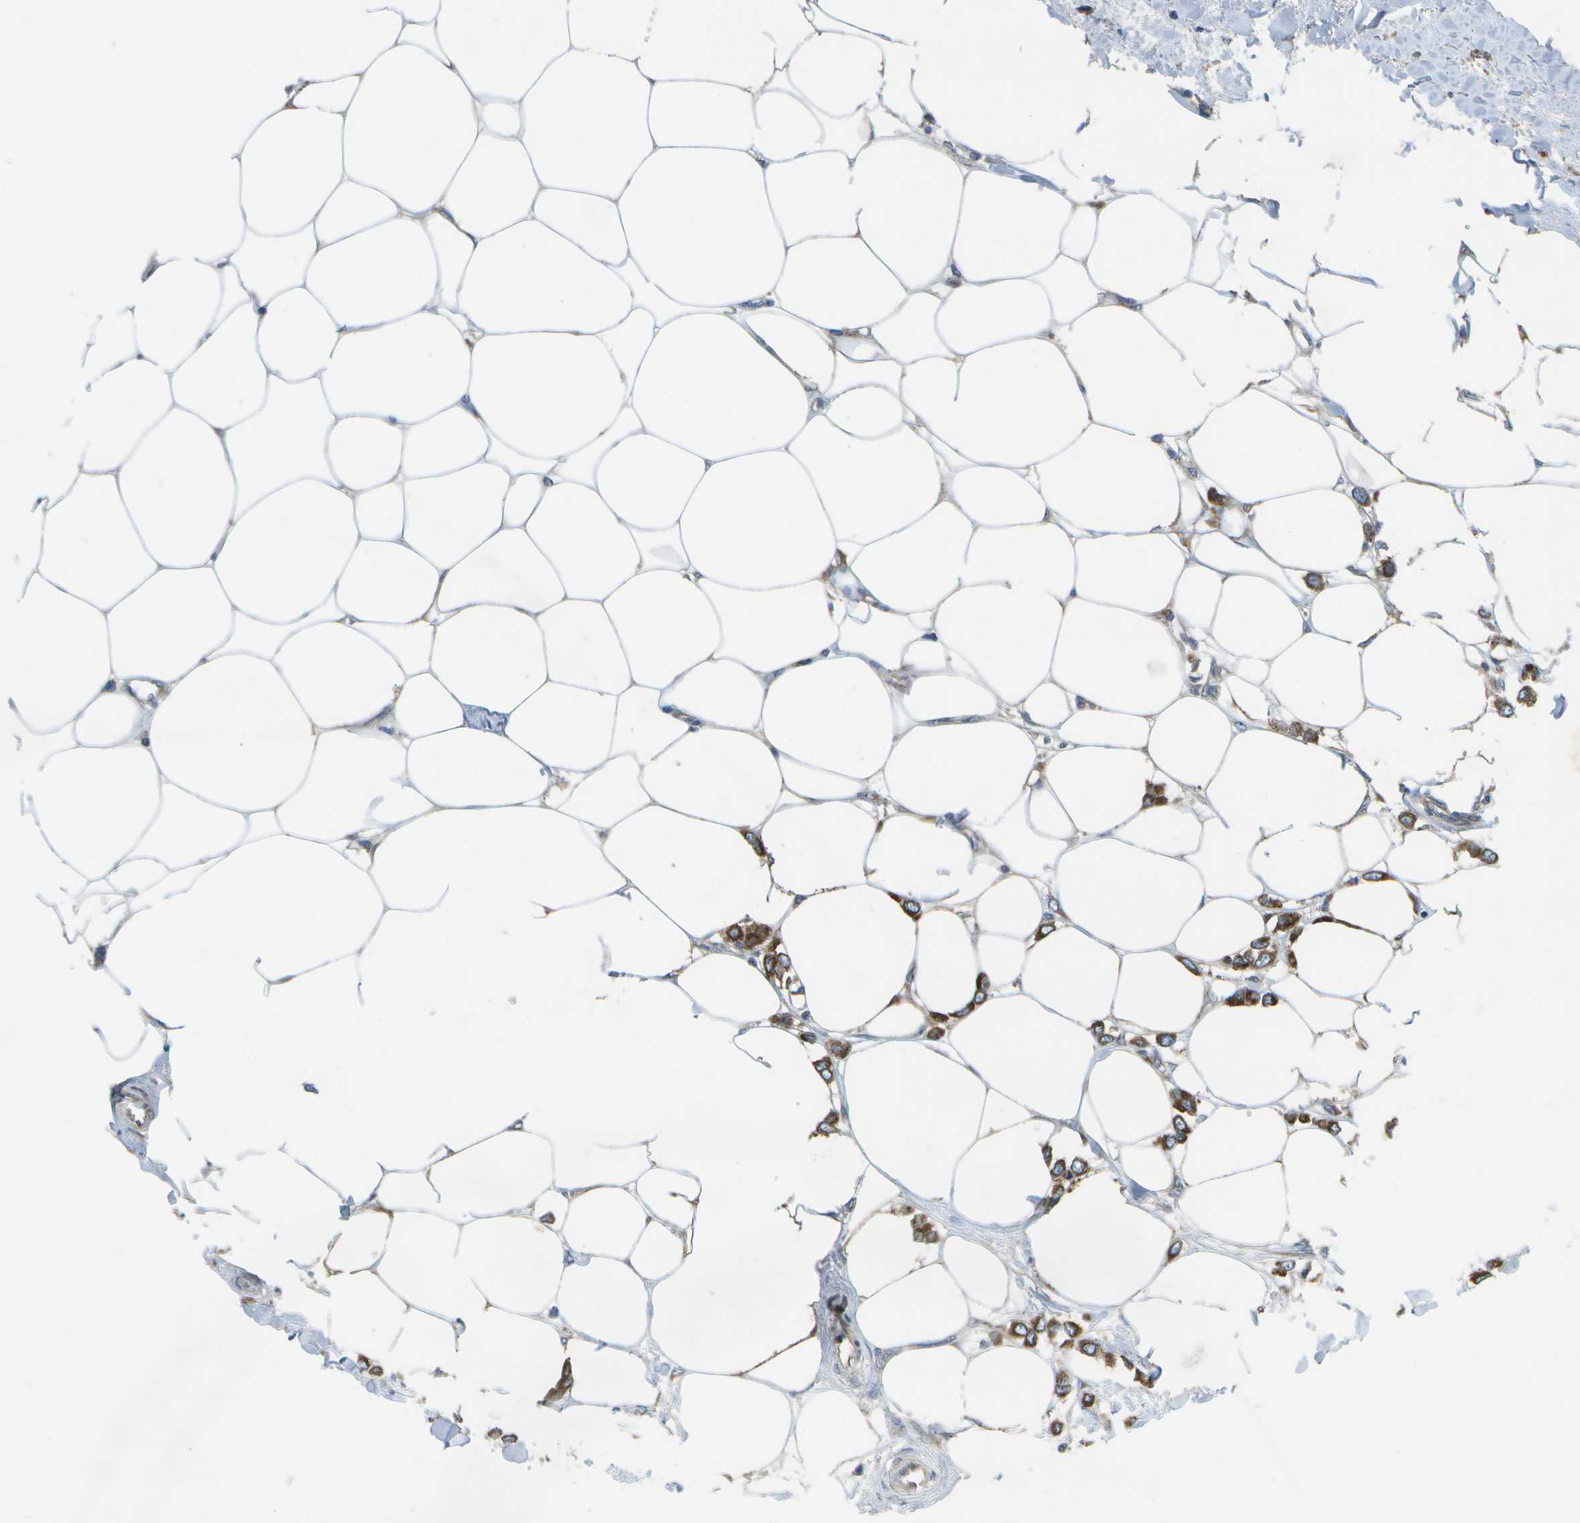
{"staining": {"intensity": "strong", "quantity": ">75%", "location": "cytoplasmic/membranous"}, "tissue": "breast cancer", "cell_type": "Tumor cells", "image_type": "cancer", "snomed": [{"axis": "morphology", "description": "Lobular carcinoma"}, {"axis": "topography", "description": "Breast"}], "caption": "A brown stain highlights strong cytoplasmic/membranous staining of a protein in lobular carcinoma (breast) tumor cells.", "gene": "DPM3", "patient": {"sex": "female", "age": 51}}